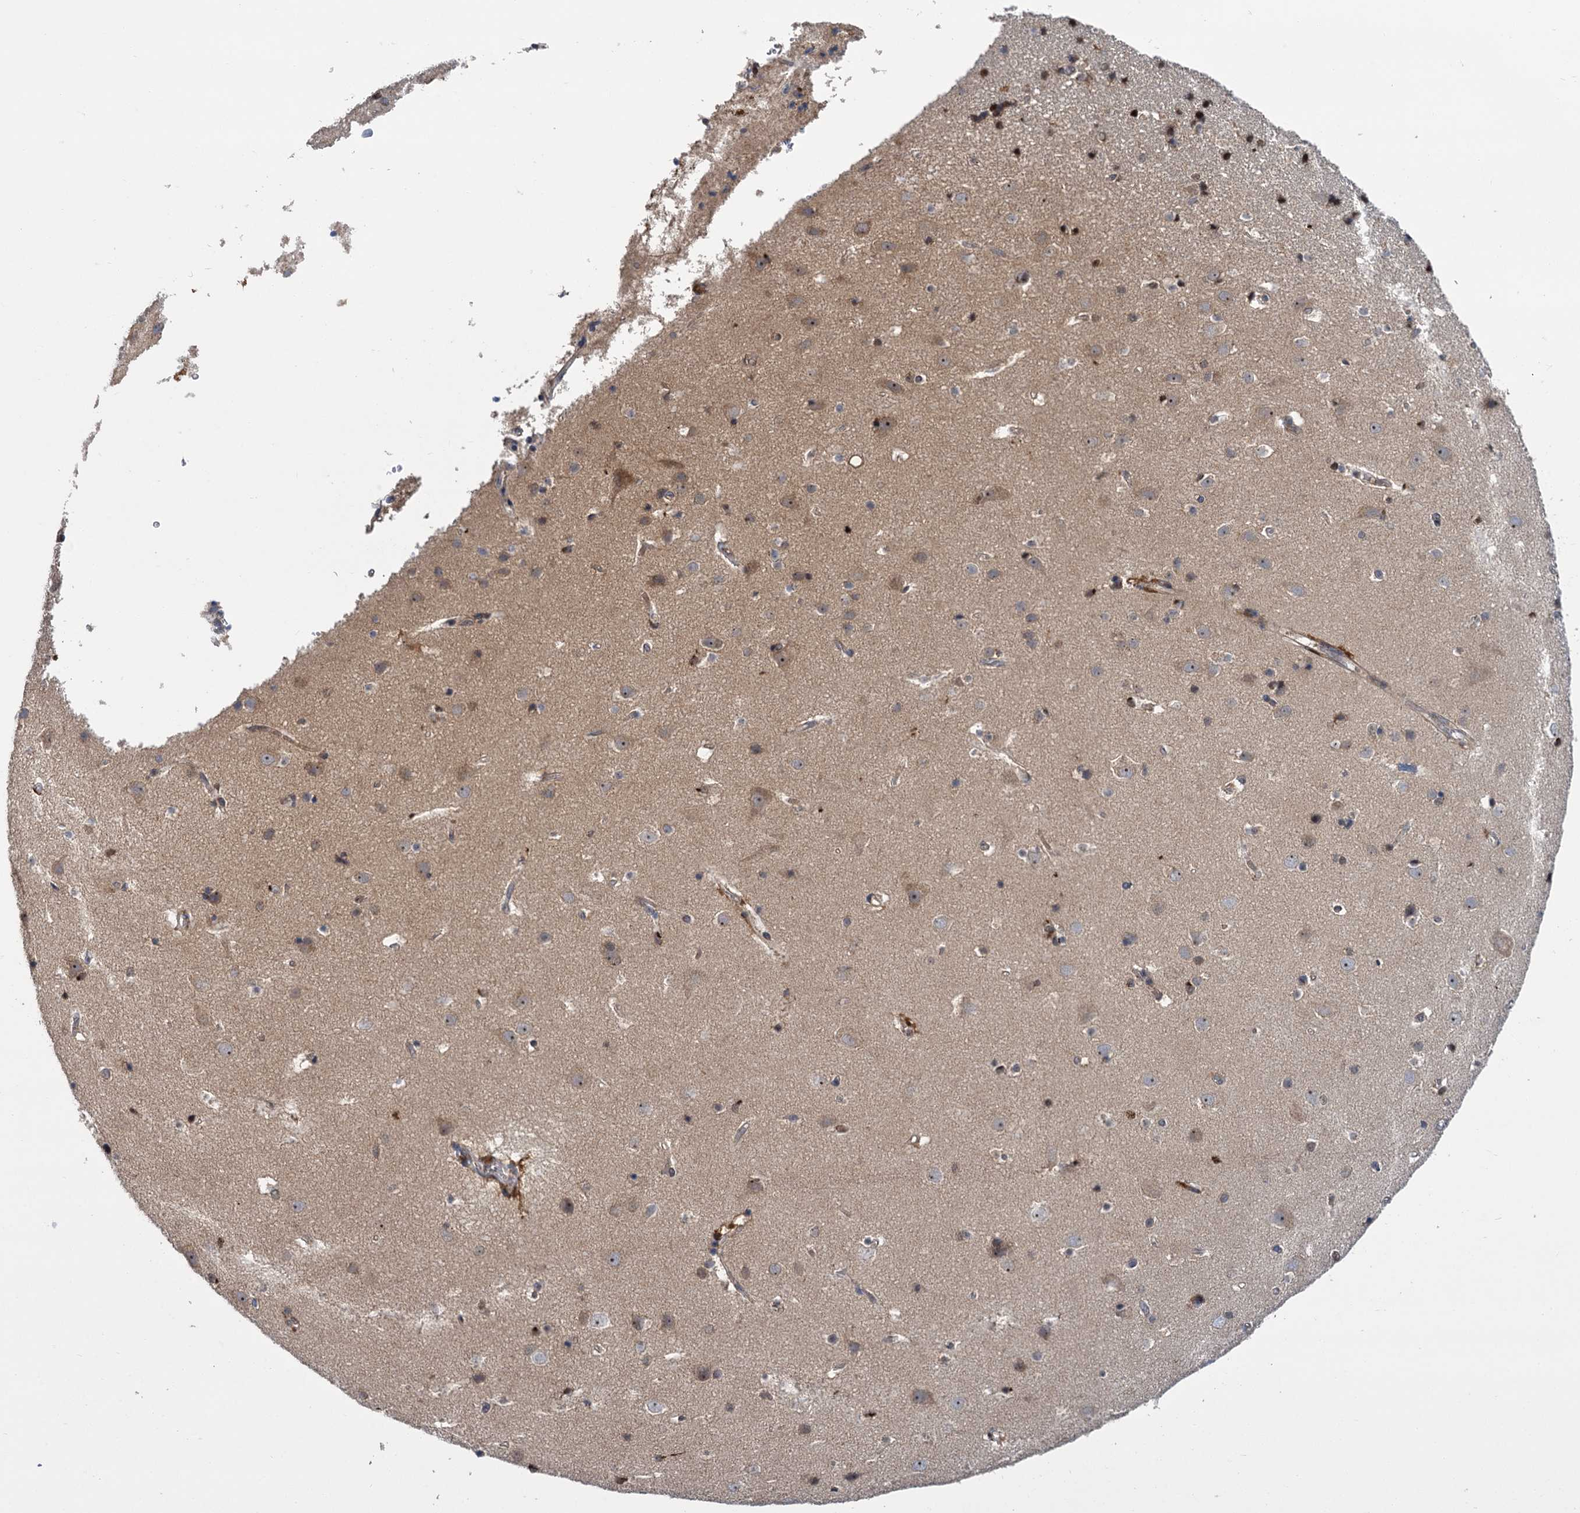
{"staining": {"intensity": "weak", "quantity": "25%-75%", "location": "cytoplasmic/membranous"}, "tissue": "cerebral cortex", "cell_type": "Endothelial cells", "image_type": "normal", "snomed": [{"axis": "morphology", "description": "Normal tissue, NOS"}, {"axis": "topography", "description": "Cerebral cortex"}], "caption": "Weak cytoplasmic/membranous staining is appreciated in approximately 25%-75% of endothelial cells in unremarkable cerebral cortex. The staining was performed using DAB, with brown indicating positive protein expression. Nuclei are stained blue with hematoxylin.", "gene": "GAL3ST4", "patient": {"sex": "male", "age": 54}}